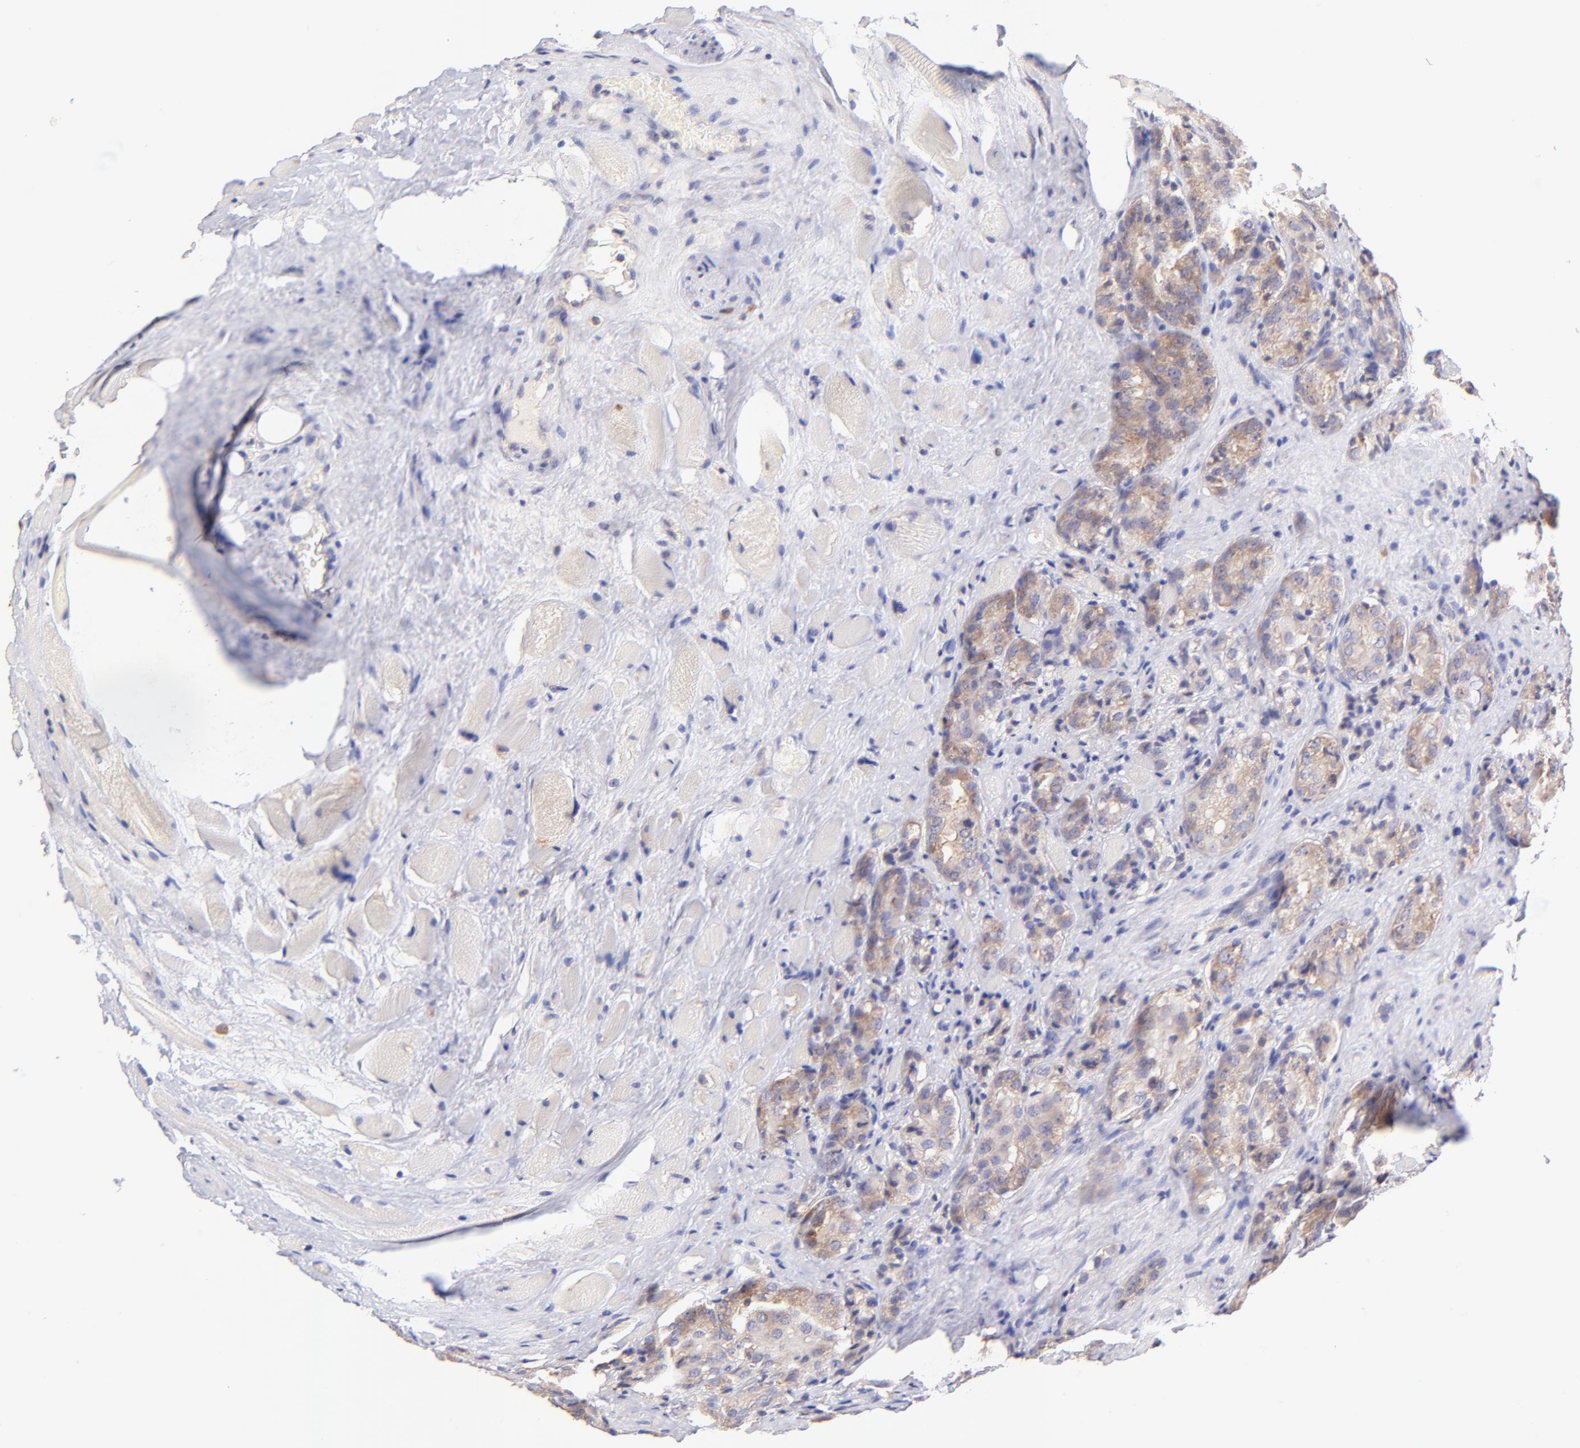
{"staining": {"intensity": "weak", "quantity": ">75%", "location": "cytoplasmic/membranous"}, "tissue": "prostate cancer", "cell_type": "Tumor cells", "image_type": "cancer", "snomed": [{"axis": "morphology", "description": "Adenocarcinoma, Medium grade"}, {"axis": "topography", "description": "Prostate"}], "caption": "The photomicrograph demonstrates staining of medium-grade adenocarcinoma (prostate), revealing weak cytoplasmic/membranous protein staining (brown color) within tumor cells.", "gene": "RPL11", "patient": {"sex": "male", "age": 60}}